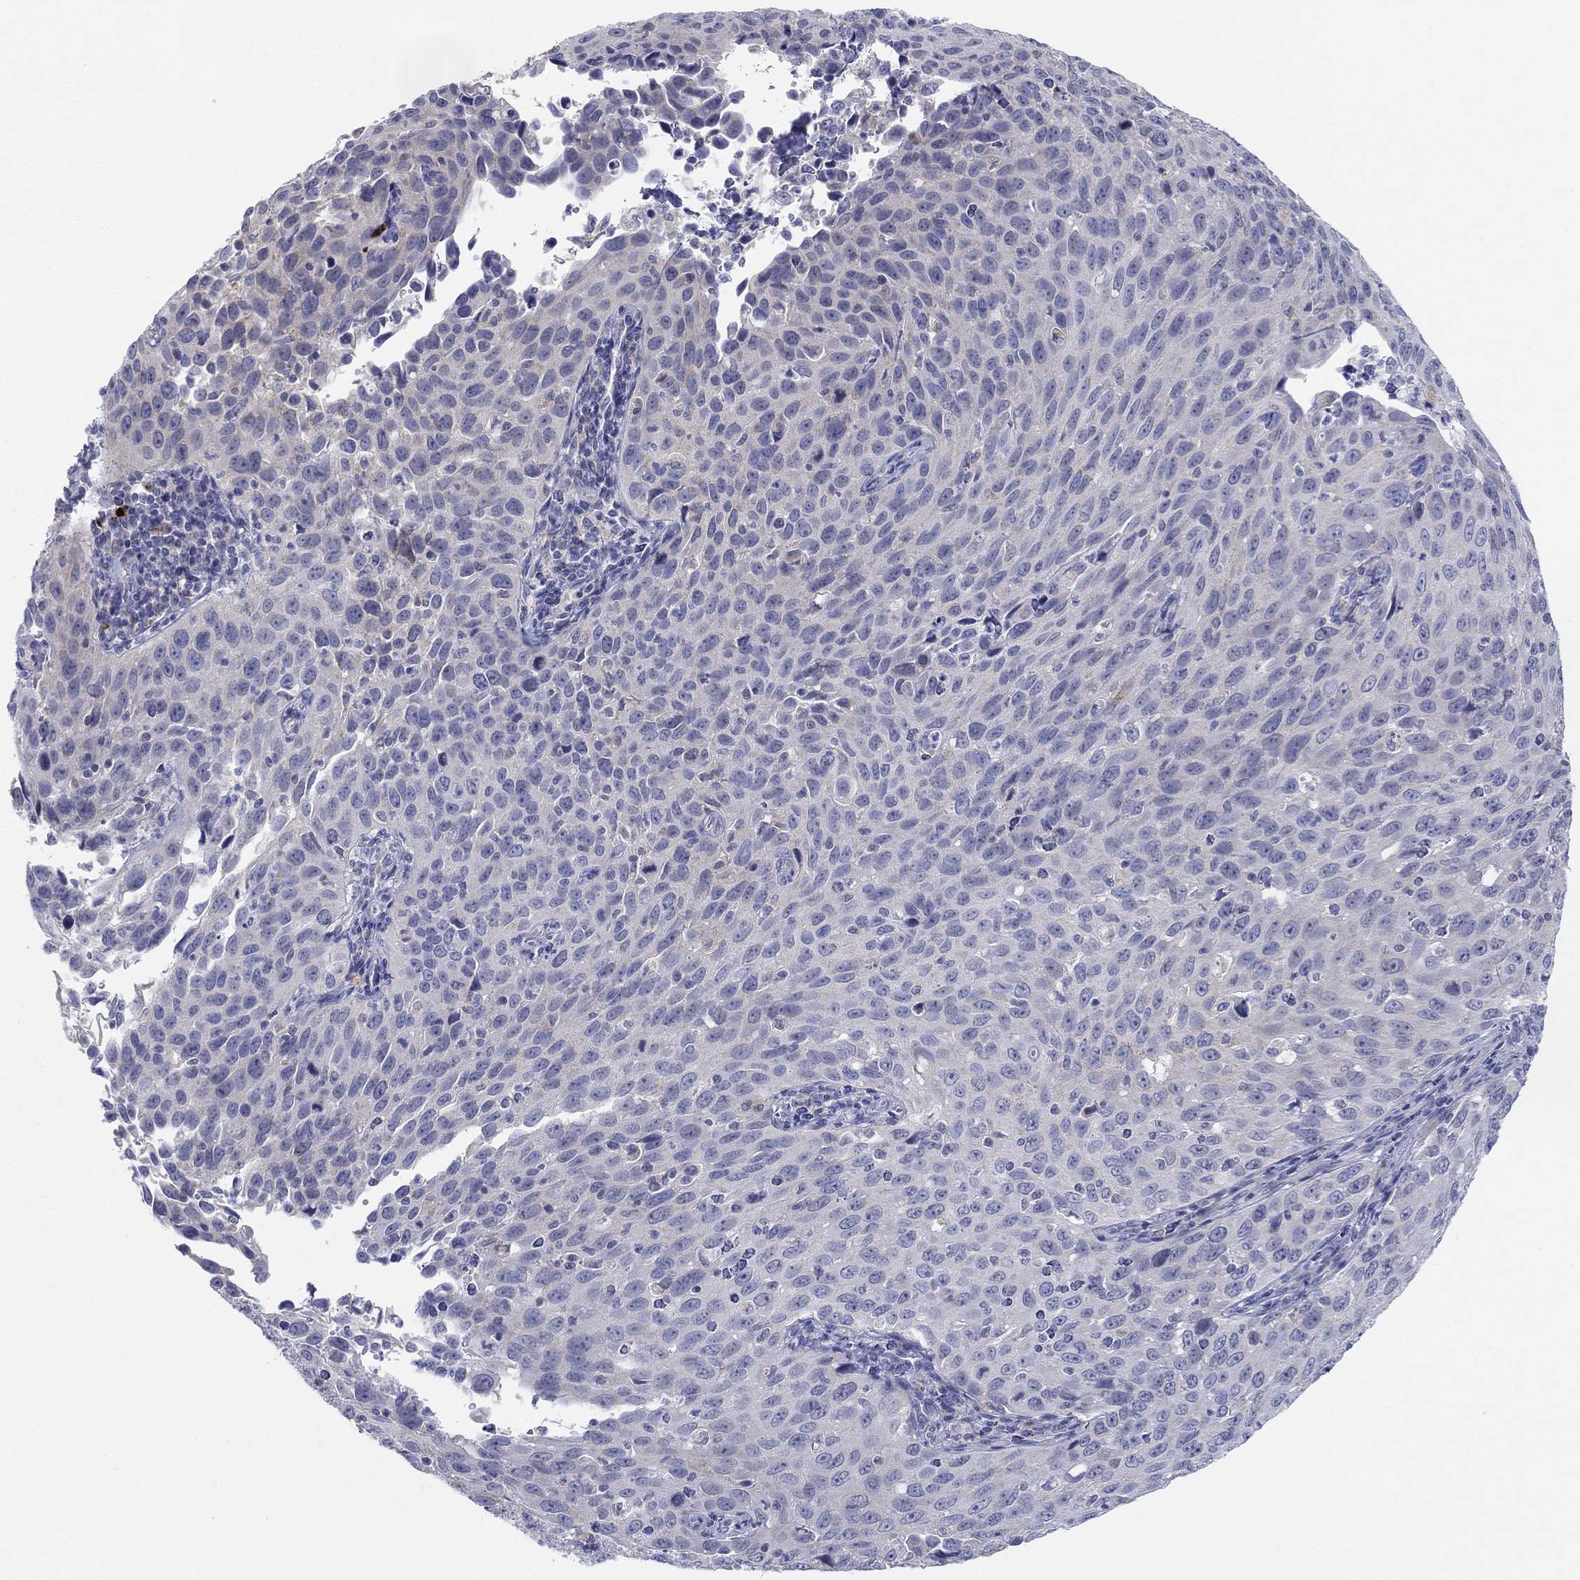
{"staining": {"intensity": "negative", "quantity": "none", "location": "none"}, "tissue": "cervical cancer", "cell_type": "Tumor cells", "image_type": "cancer", "snomed": [{"axis": "morphology", "description": "Squamous cell carcinoma, NOS"}, {"axis": "topography", "description": "Cervix"}], "caption": "Immunohistochemistry (IHC) image of human cervical squamous cell carcinoma stained for a protein (brown), which reveals no staining in tumor cells.", "gene": "BCO2", "patient": {"sex": "female", "age": 26}}